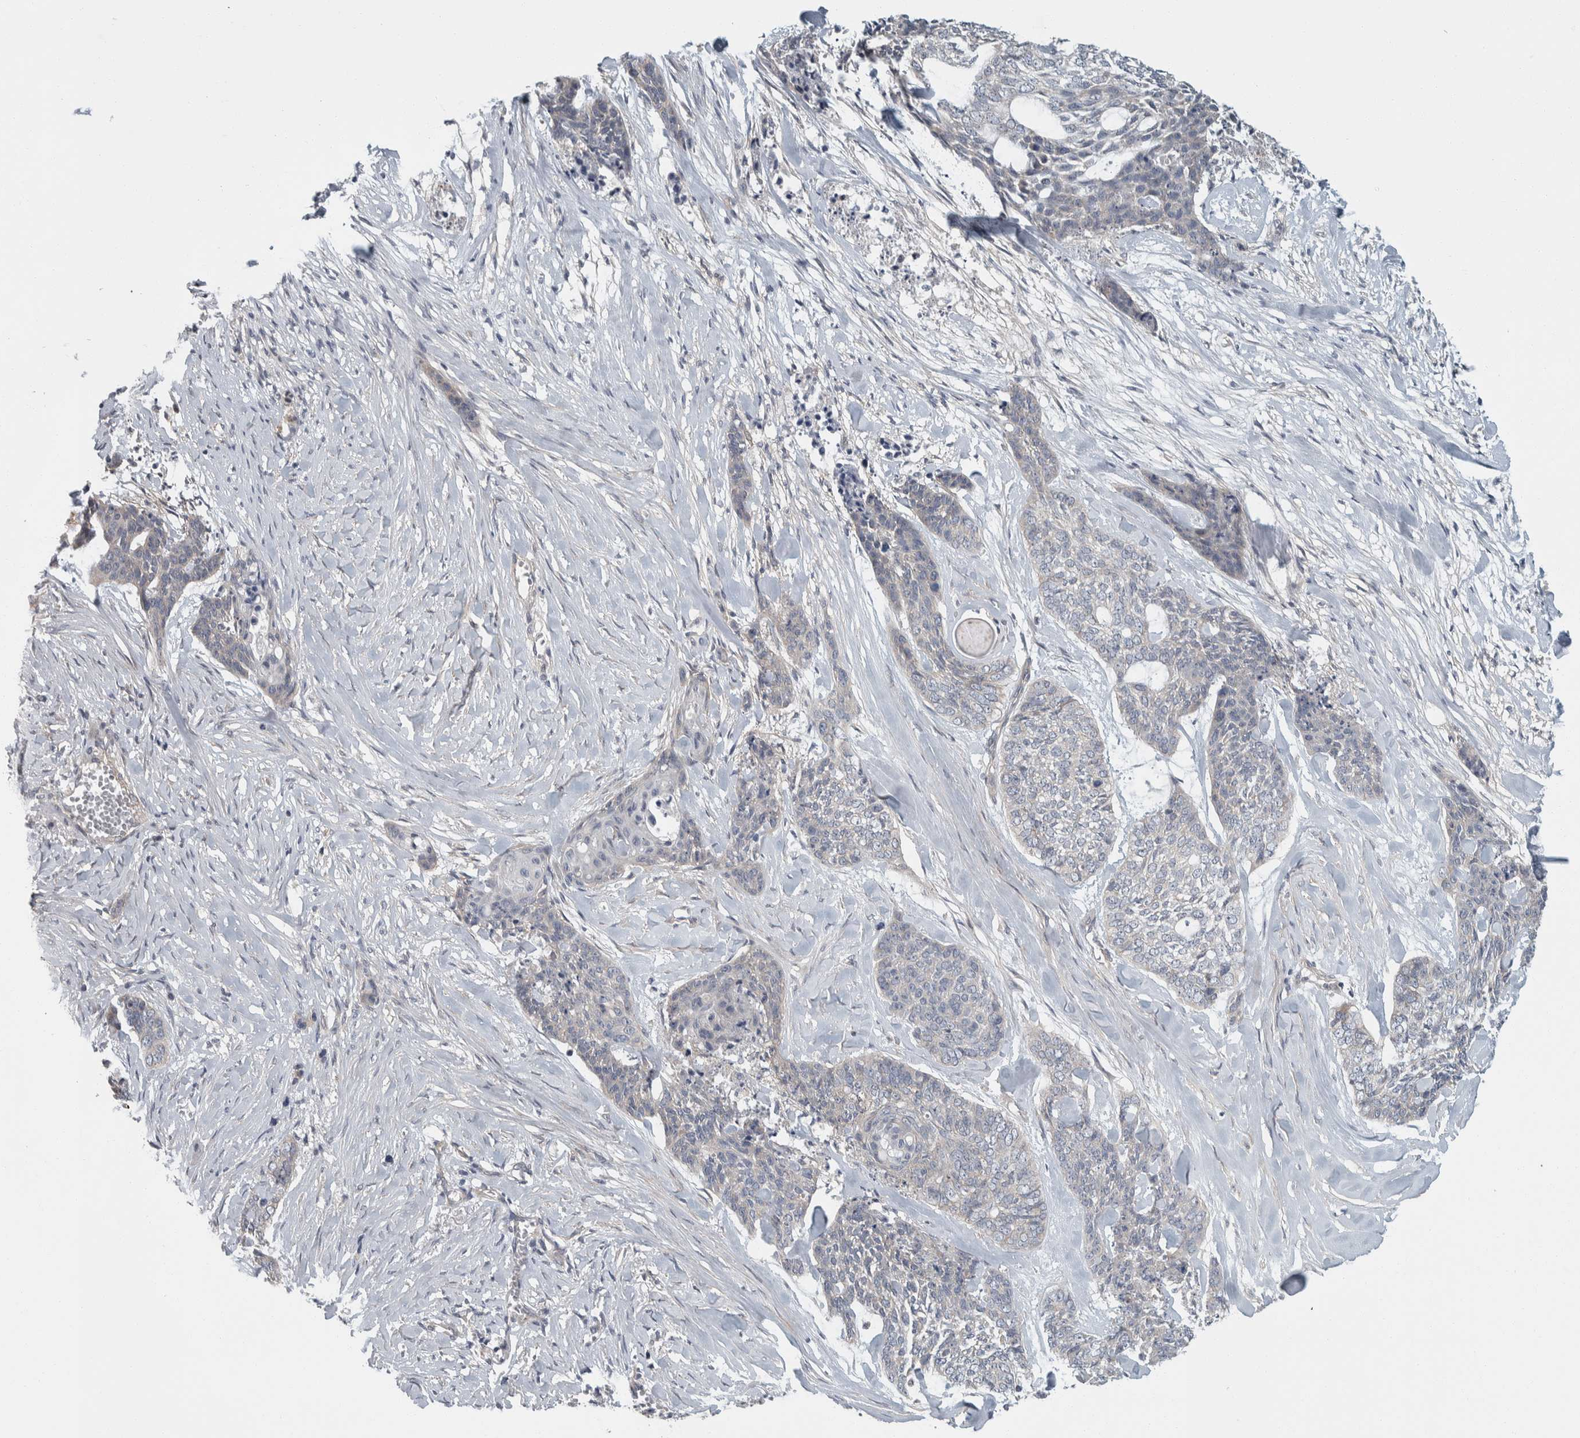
{"staining": {"intensity": "negative", "quantity": "none", "location": "none"}, "tissue": "skin cancer", "cell_type": "Tumor cells", "image_type": "cancer", "snomed": [{"axis": "morphology", "description": "Basal cell carcinoma"}, {"axis": "topography", "description": "Skin"}], "caption": "Tumor cells show no significant protein staining in basal cell carcinoma (skin).", "gene": "KCNJ3", "patient": {"sex": "female", "age": 64}}